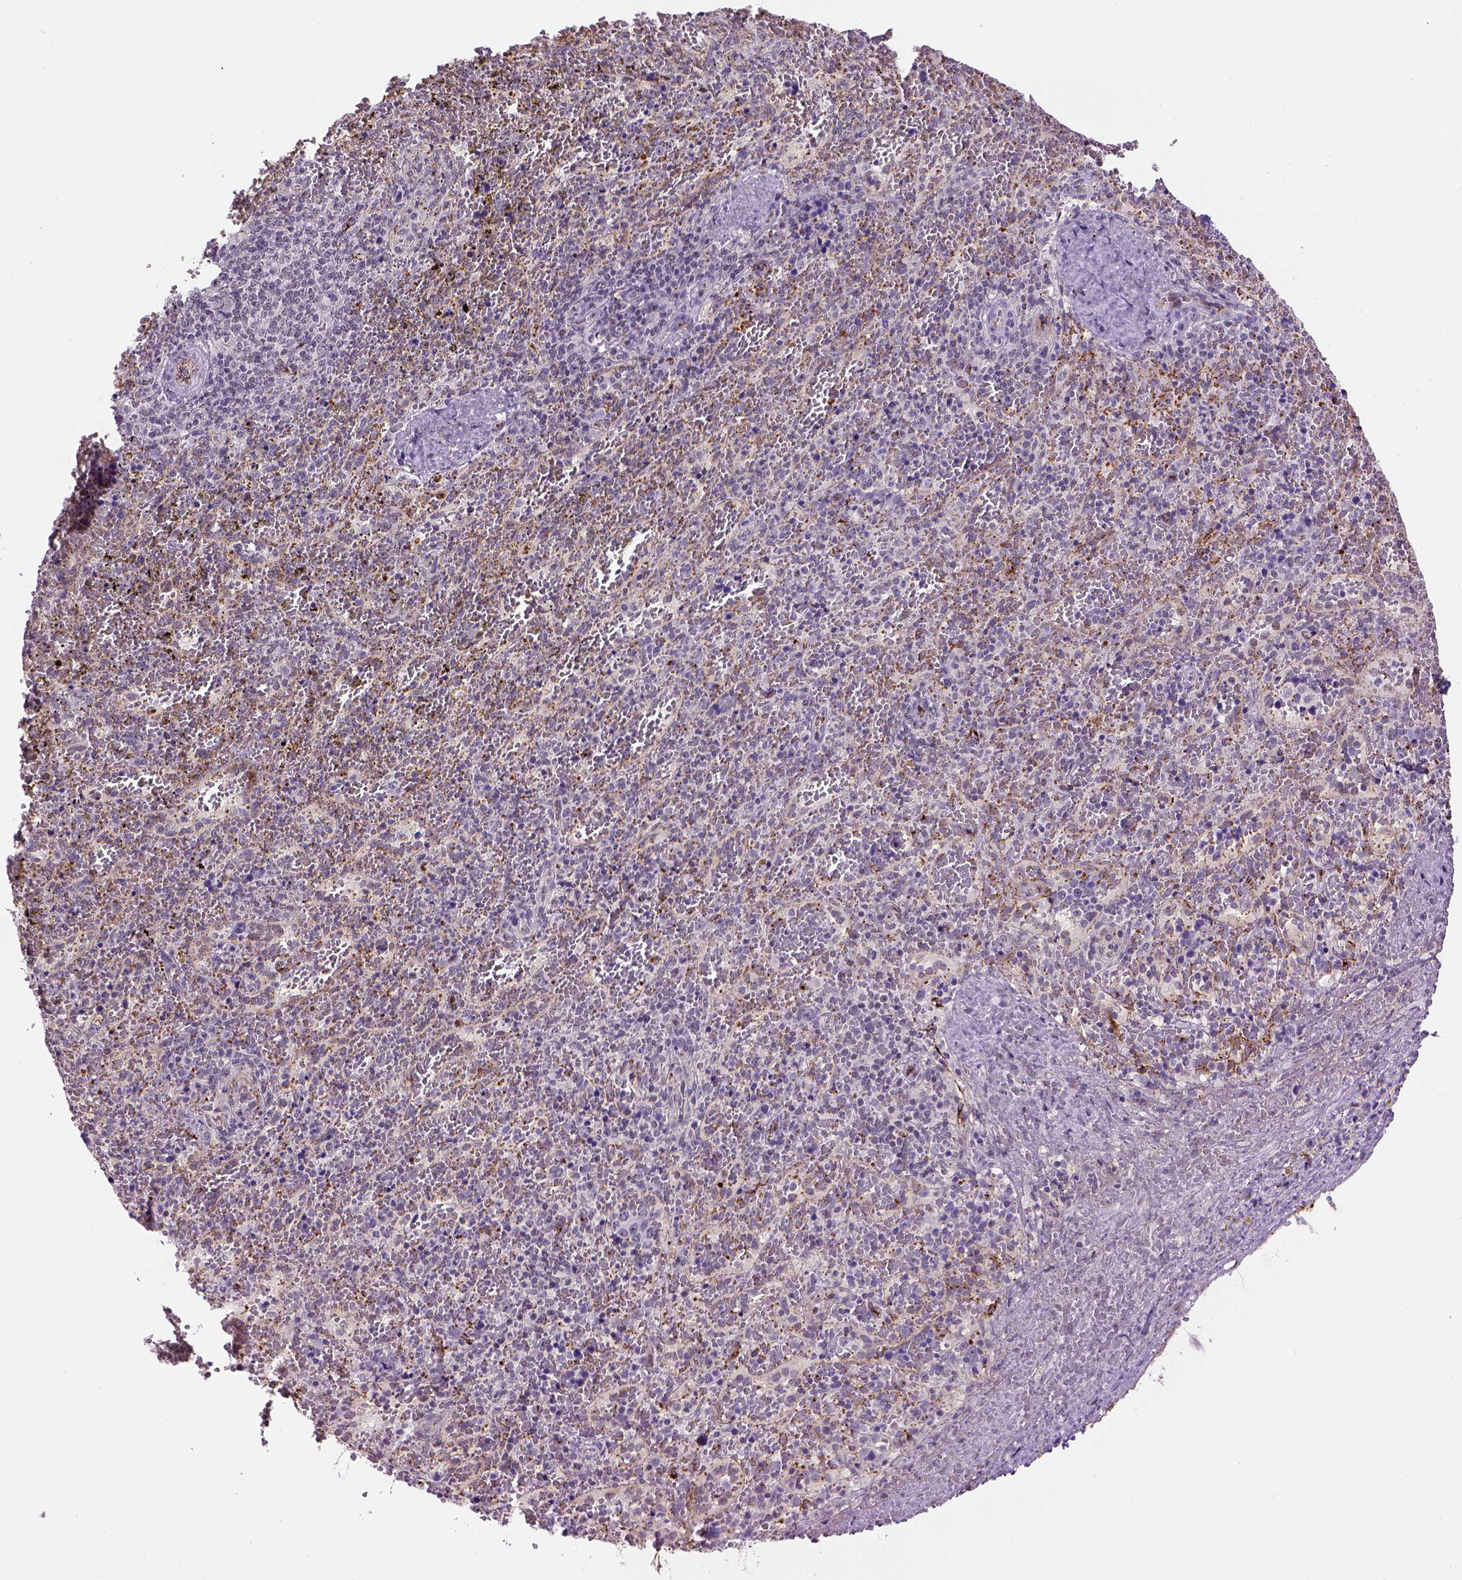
{"staining": {"intensity": "negative", "quantity": "none", "location": "none"}, "tissue": "spleen", "cell_type": "Cells in red pulp", "image_type": "normal", "snomed": [{"axis": "morphology", "description": "Normal tissue, NOS"}, {"axis": "topography", "description": "Spleen"}], "caption": "This image is of normal spleen stained with immunohistochemistry to label a protein in brown with the nuclei are counter-stained blue. There is no staining in cells in red pulp. (DAB immunohistochemistry (IHC), high magnification).", "gene": "VWF", "patient": {"sex": "female", "age": 50}}